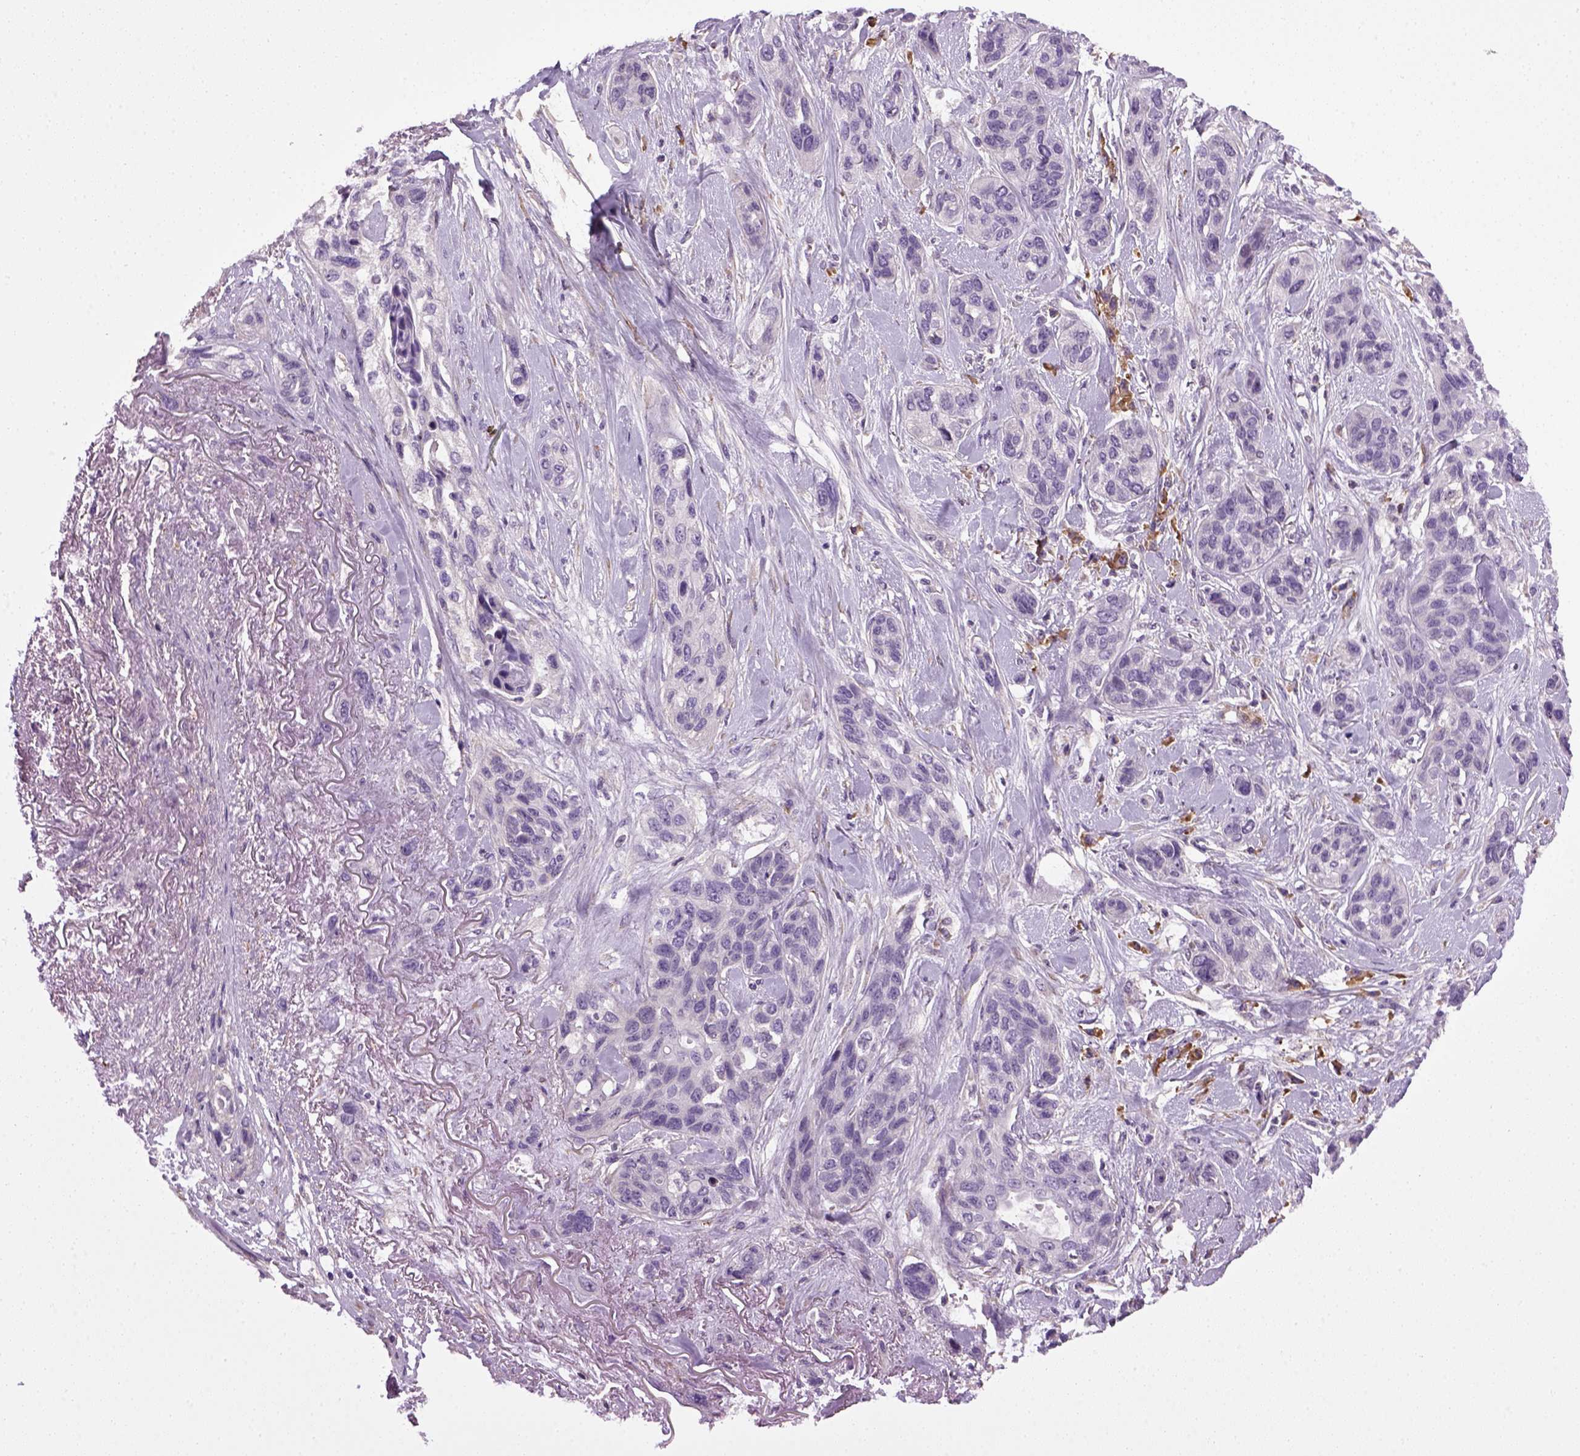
{"staining": {"intensity": "negative", "quantity": "none", "location": "none"}, "tissue": "lung cancer", "cell_type": "Tumor cells", "image_type": "cancer", "snomed": [{"axis": "morphology", "description": "Squamous cell carcinoma, NOS"}, {"axis": "topography", "description": "Lung"}], "caption": "Lung cancer (squamous cell carcinoma) stained for a protein using IHC exhibits no expression tumor cells.", "gene": "TPRG1", "patient": {"sex": "female", "age": 70}}